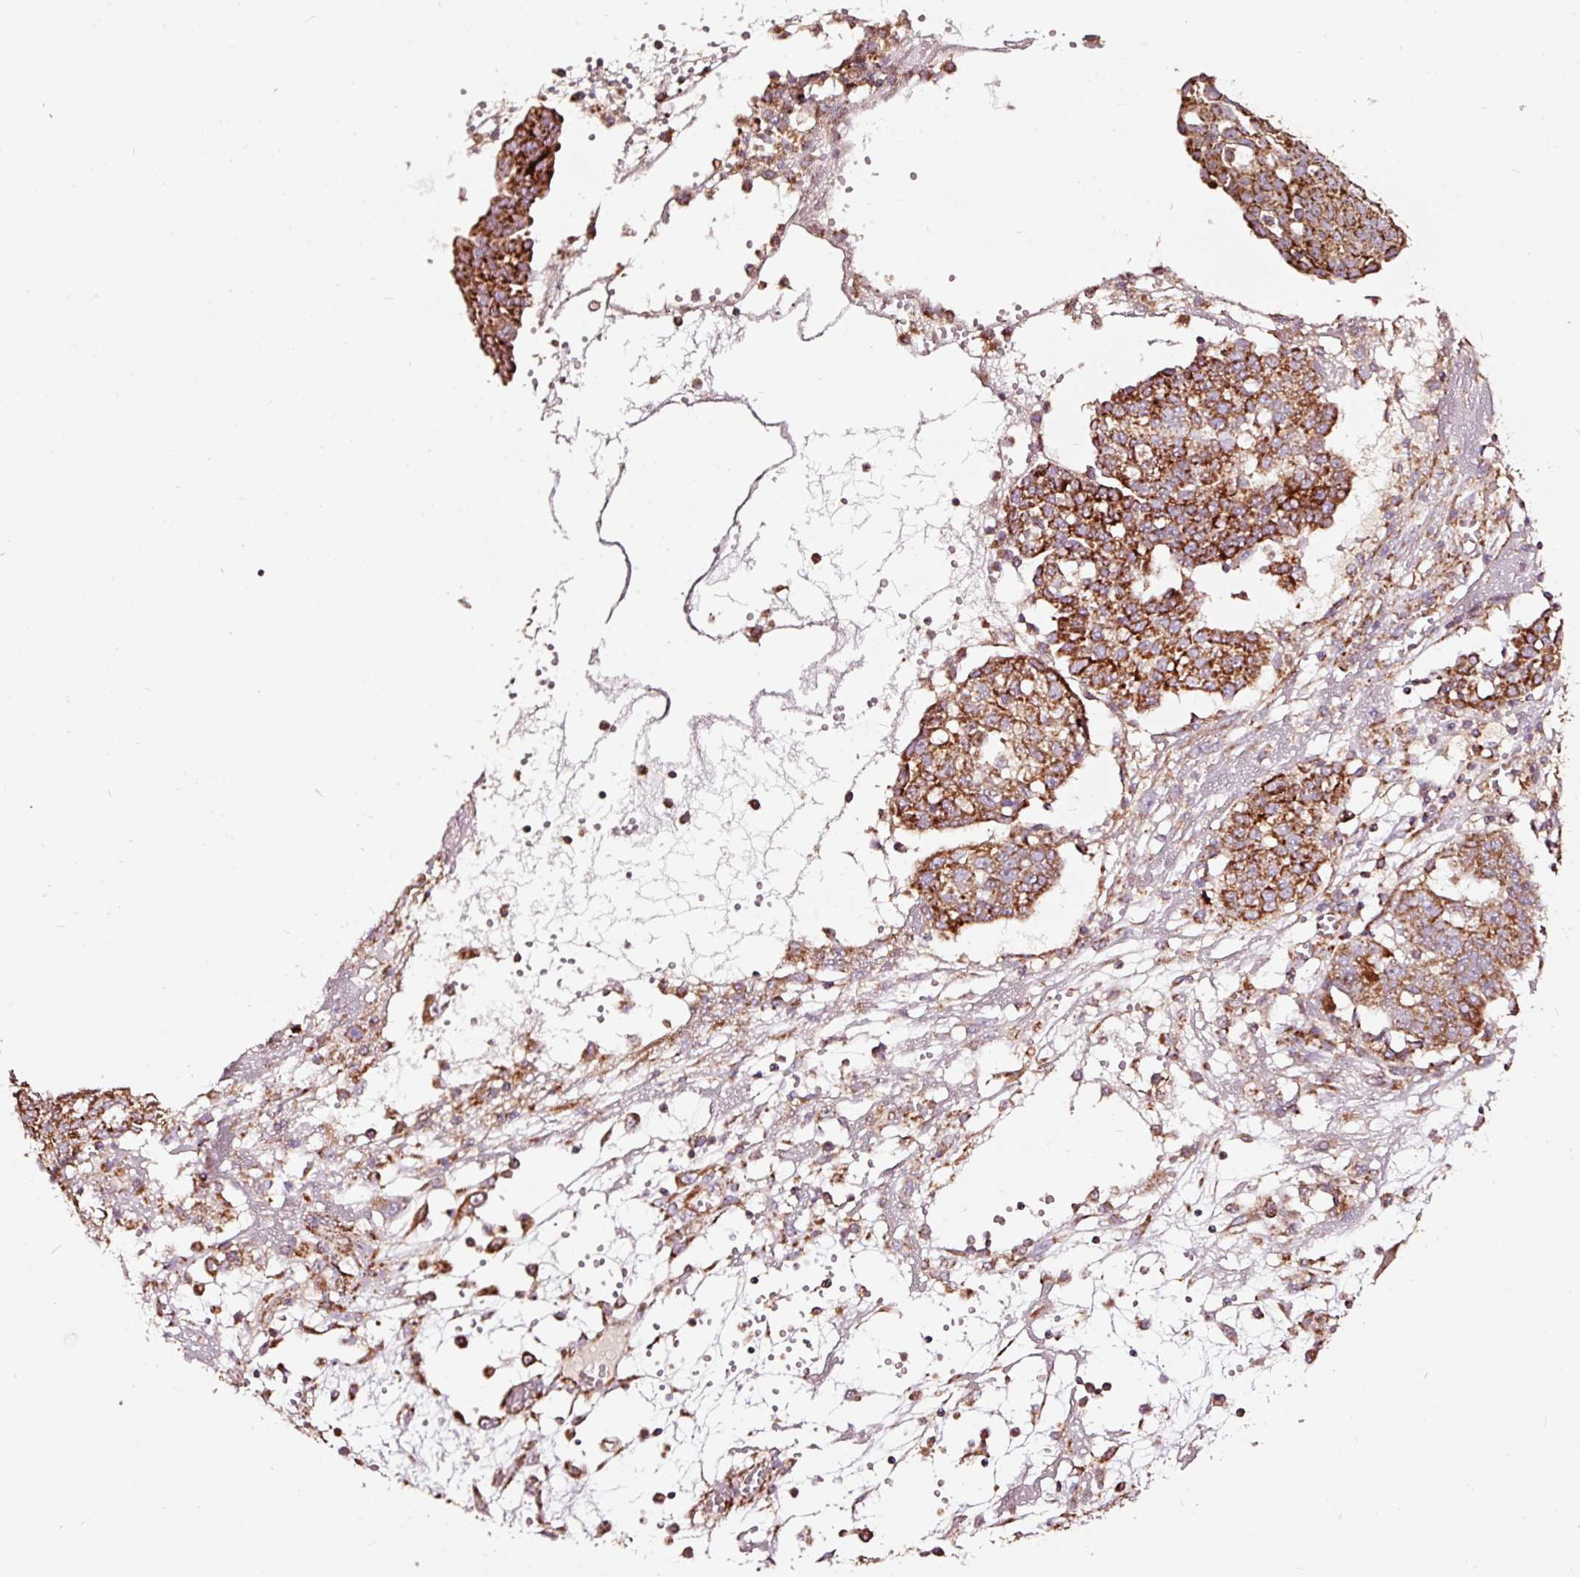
{"staining": {"intensity": "strong", "quantity": ">75%", "location": "cytoplasmic/membranous"}, "tissue": "ovarian cancer", "cell_type": "Tumor cells", "image_type": "cancer", "snomed": [{"axis": "morphology", "description": "Cystadenocarcinoma, serous, NOS"}, {"axis": "topography", "description": "Soft tissue"}, {"axis": "topography", "description": "Ovary"}], "caption": "Ovarian cancer stained with a protein marker displays strong staining in tumor cells.", "gene": "TPM1", "patient": {"sex": "female", "age": 57}}